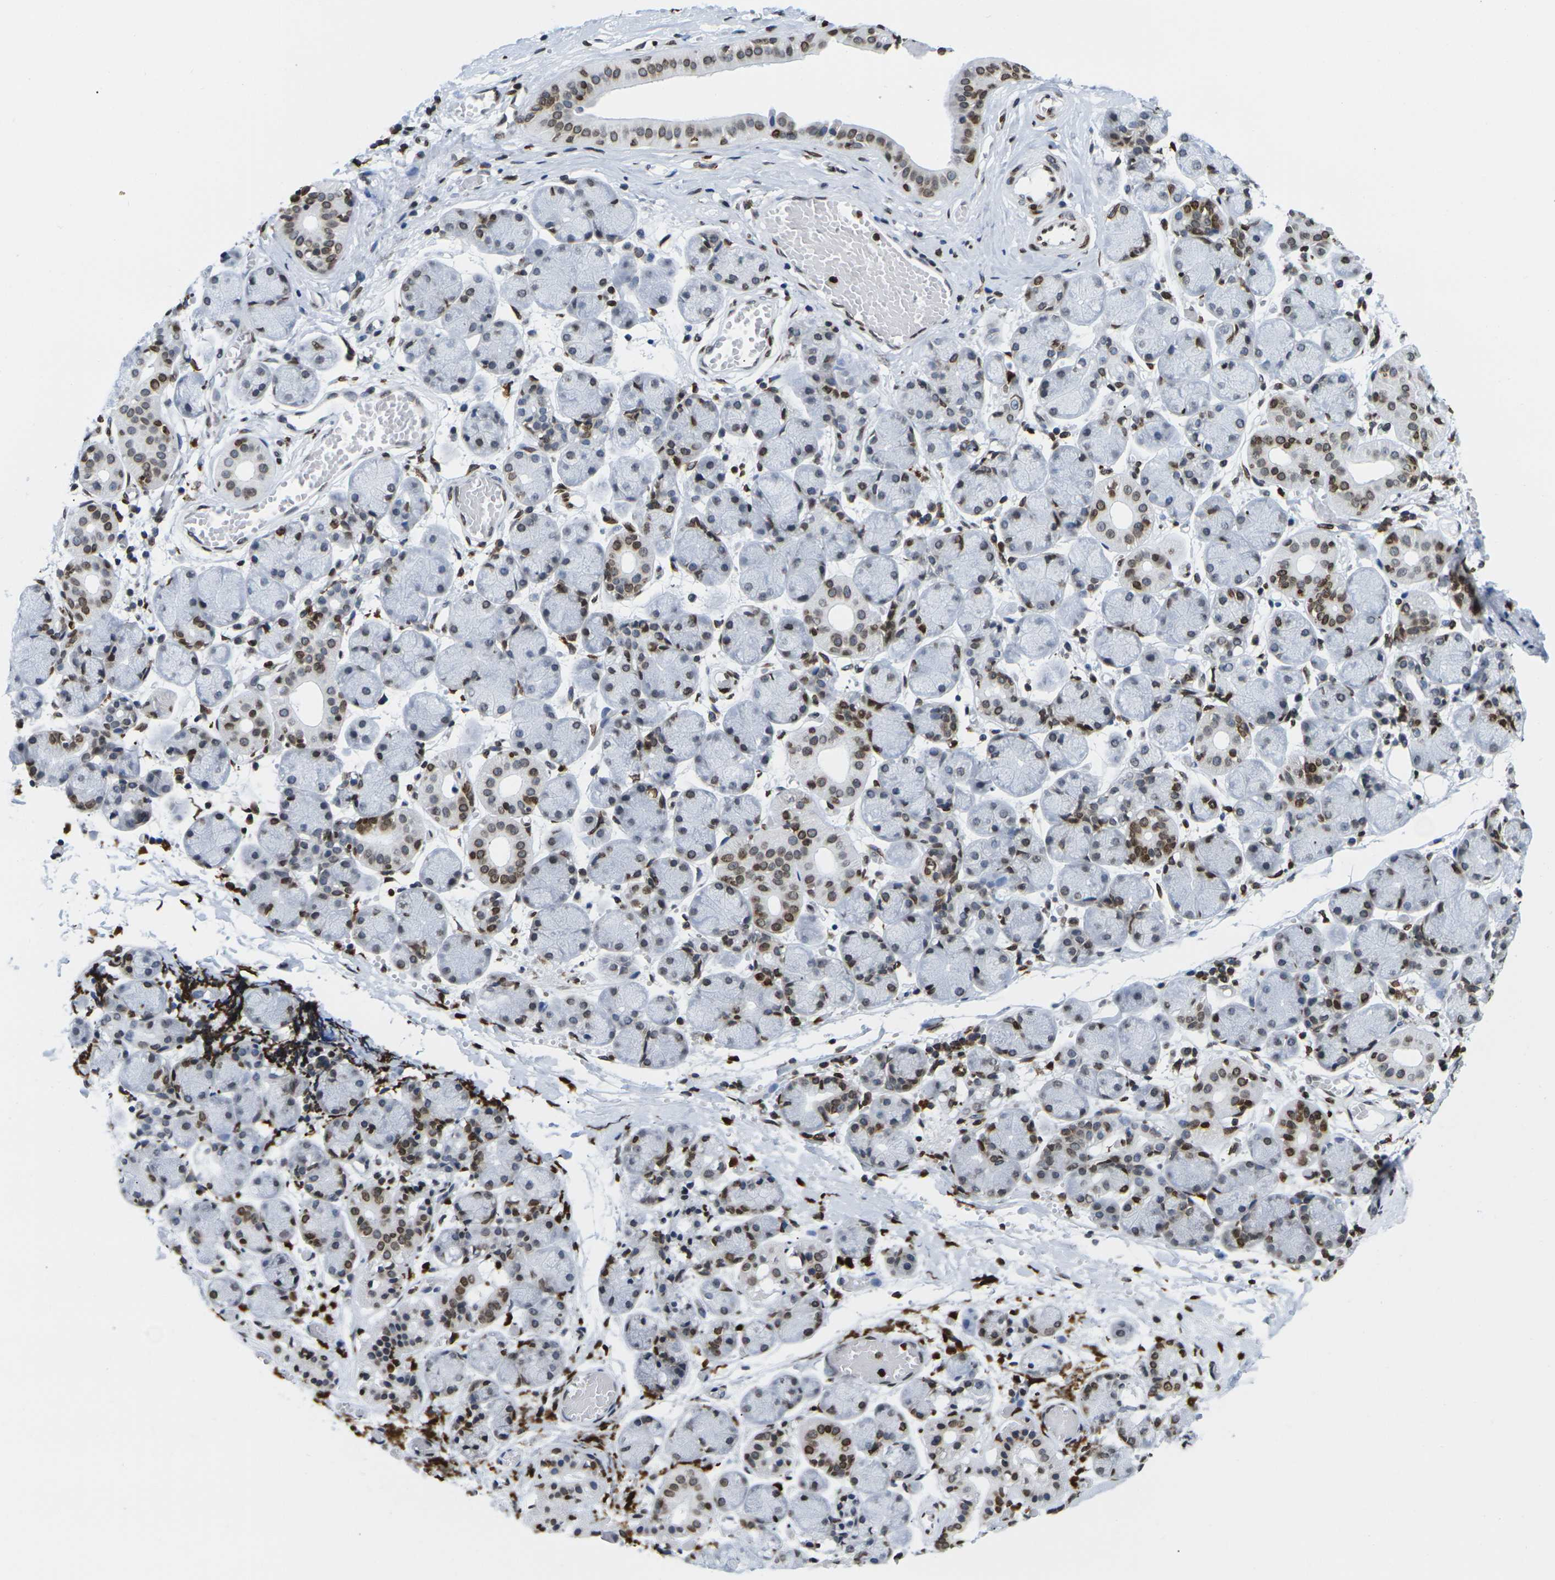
{"staining": {"intensity": "moderate", "quantity": "25%-75%", "location": "nuclear"}, "tissue": "salivary gland", "cell_type": "Glandular cells", "image_type": "normal", "snomed": [{"axis": "morphology", "description": "Normal tissue, NOS"}, {"axis": "topography", "description": "Salivary gland"}], "caption": "Approximately 25%-75% of glandular cells in unremarkable salivary gland display moderate nuclear protein positivity as visualized by brown immunohistochemical staining.", "gene": "H2AC21", "patient": {"sex": "female", "age": 24}}